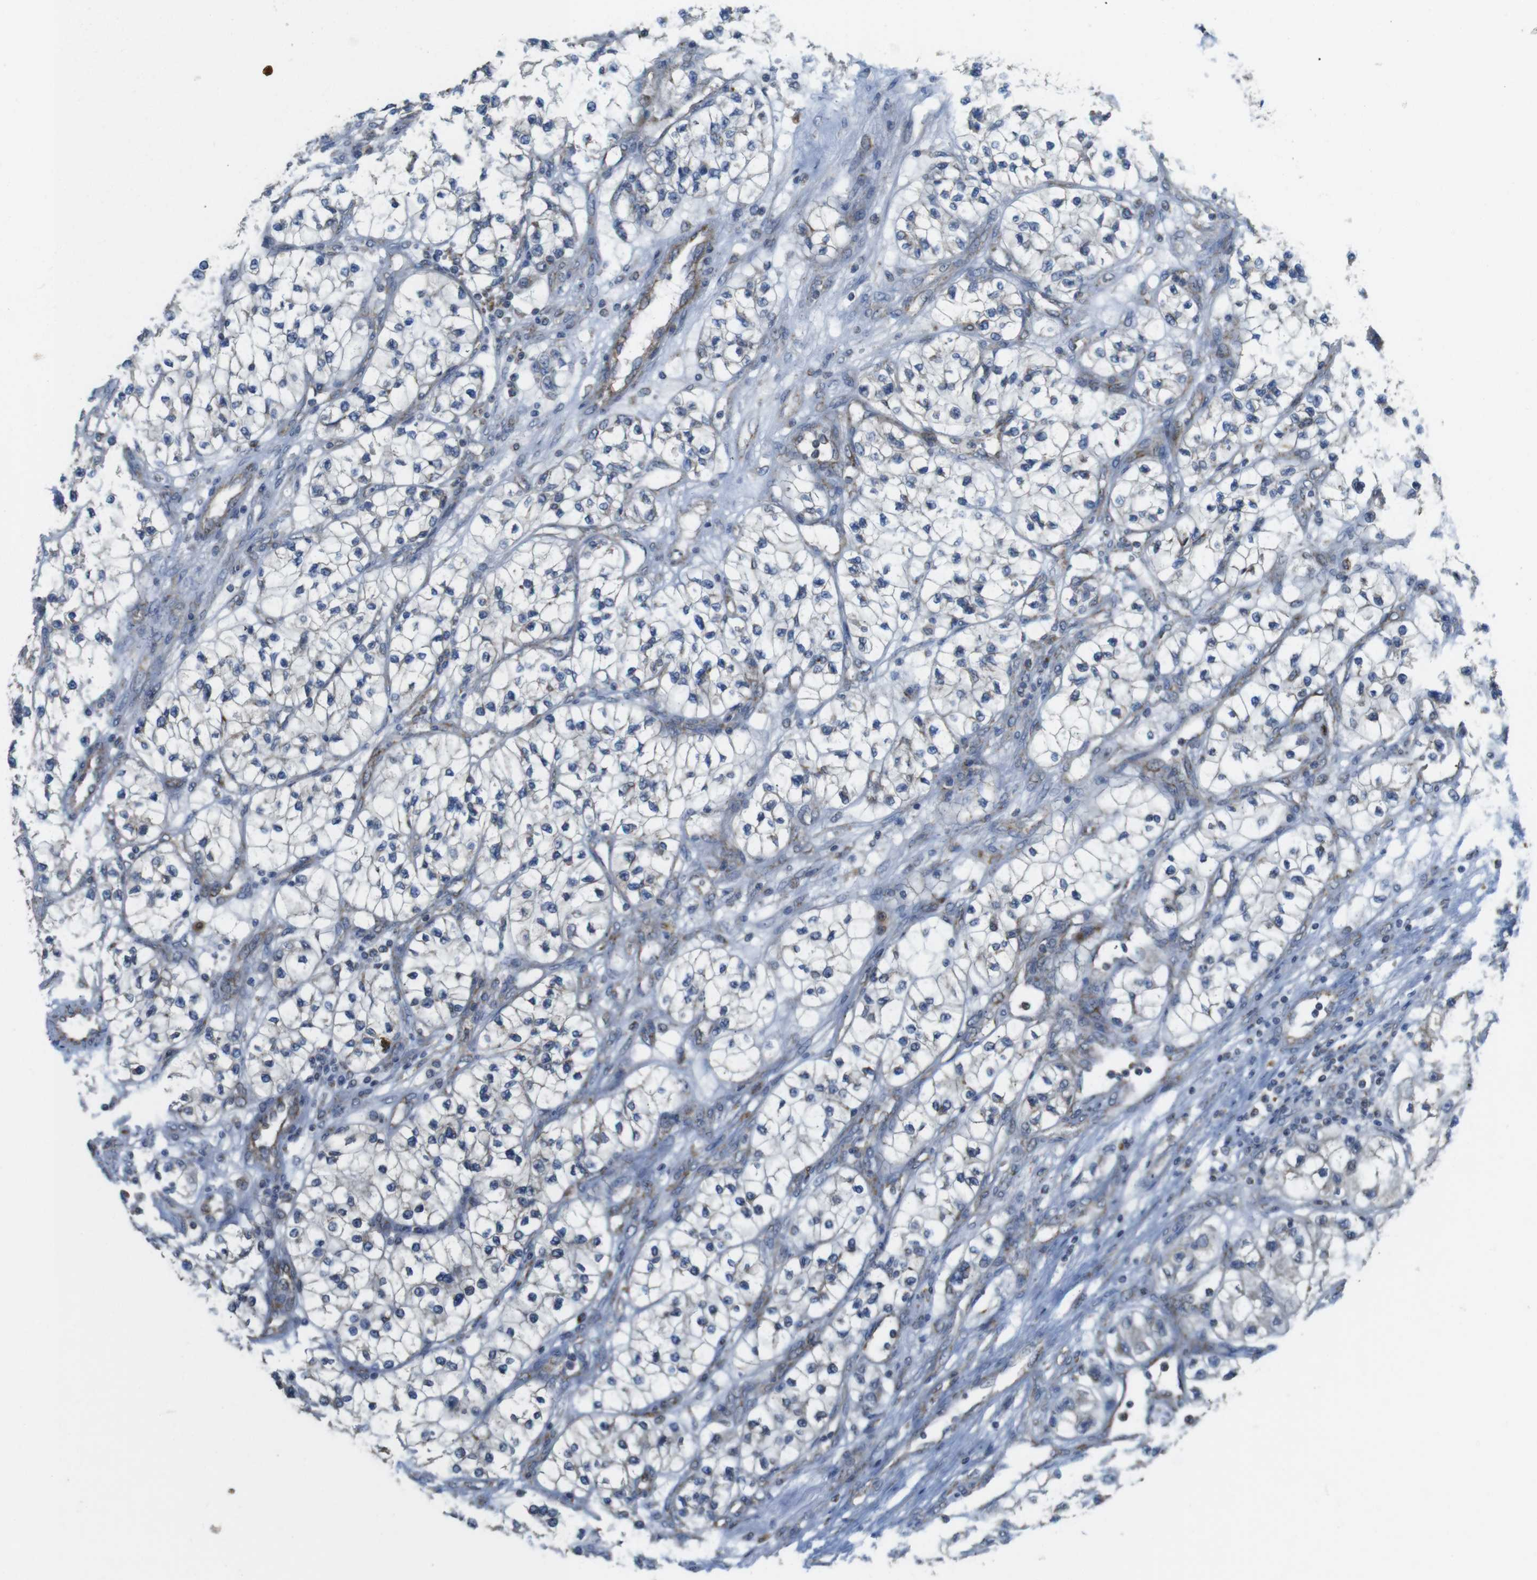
{"staining": {"intensity": "negative", "quantity": "none", "location": "none"}, "tissue": "renal cancer", "cell_type": "Tumor cells", "image_type": "cancer", "snomed": [{"axis": "morphology", "description": "Adenocarcinoma, NOS"}, {"axis": "topography", "description": "Kidney"}], "caption": "IHC of renal cancer reveals no positivity in tumor cells. Nuclei are stained in blue.", "gene": "CALHM2", "patient": {"sex": "female", "age": 57}}